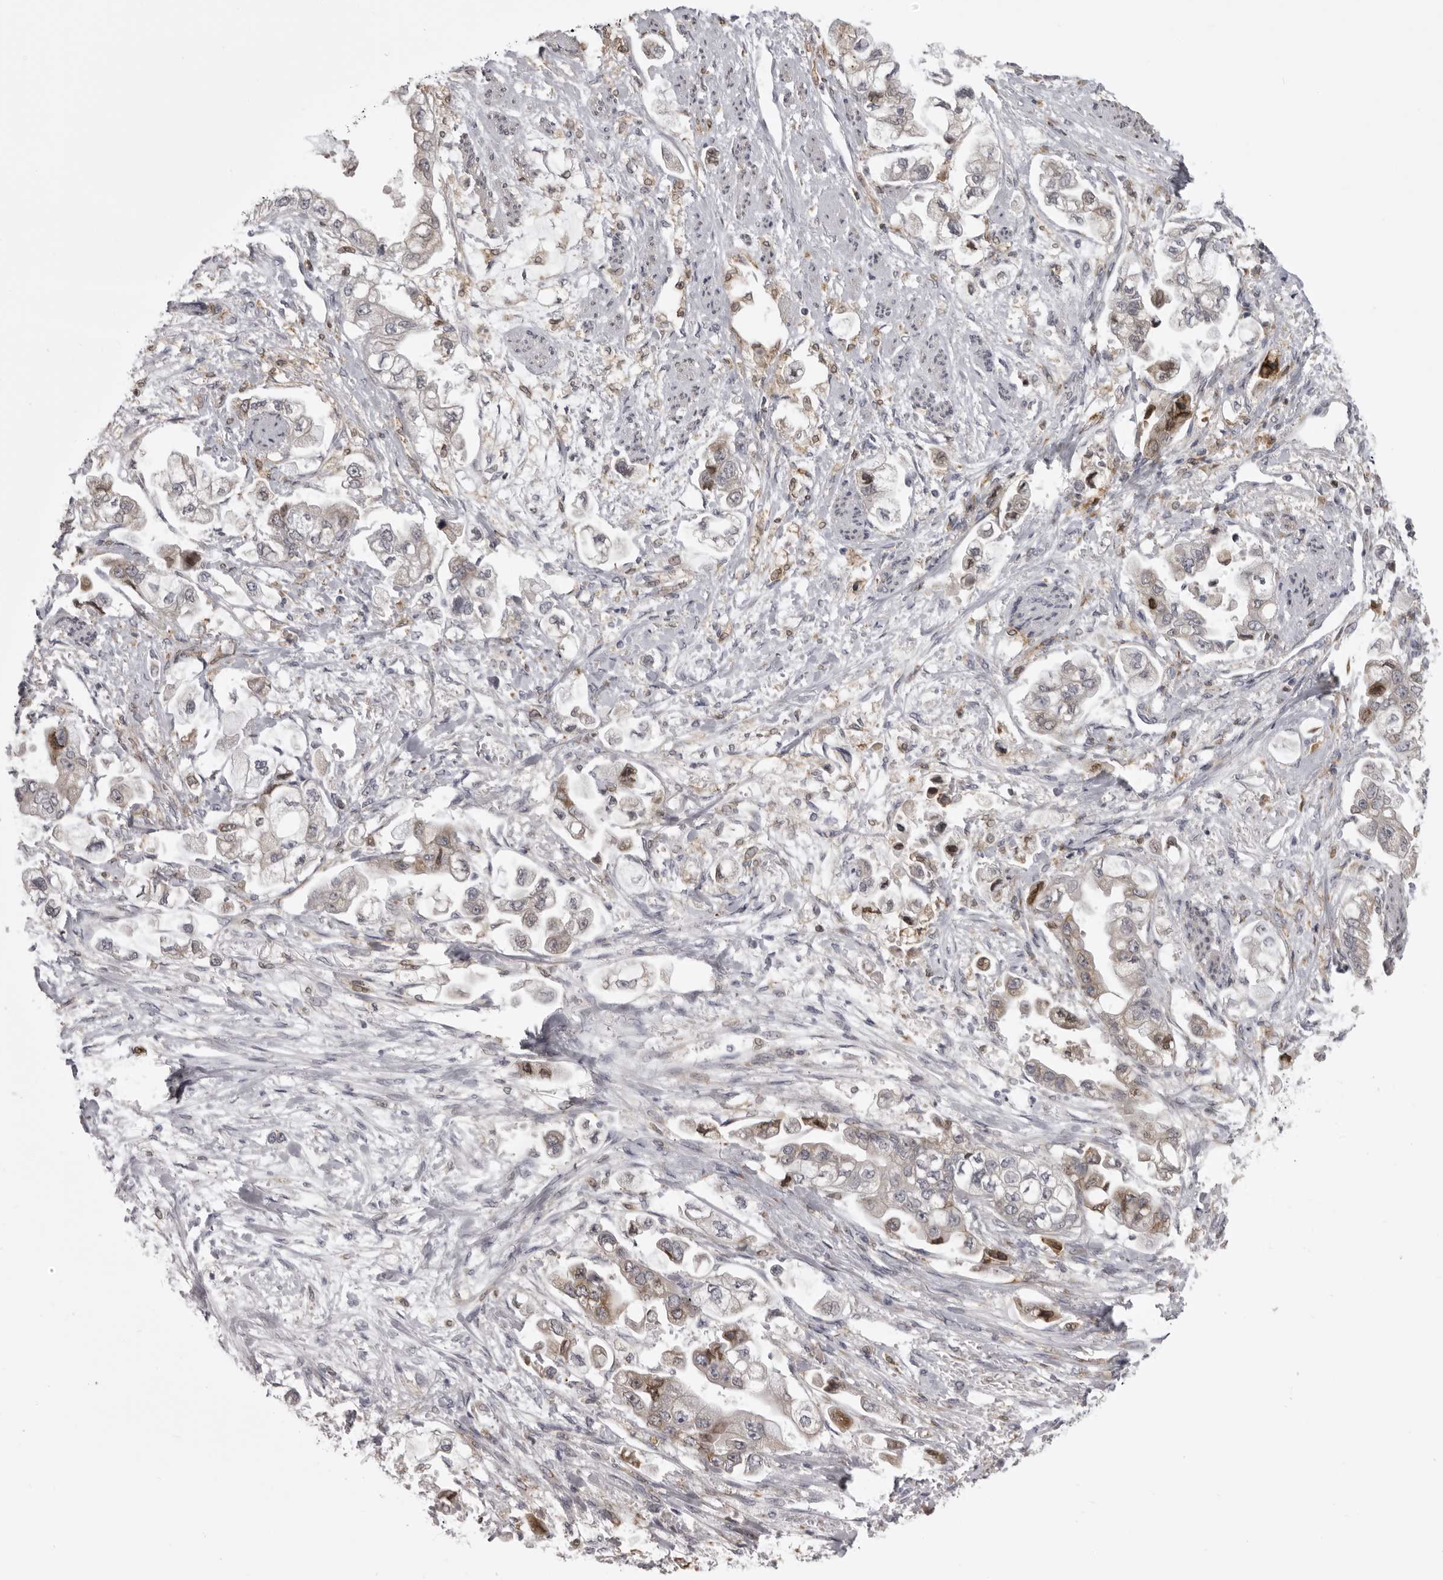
{"staining": {"intensity": "weak", "quantity": "25%-75%", "location": "cytoplasmic/membranous"}, "tissue": "stomach cancer", "cell_type": "Tumor cells", "image_type": "cancer", "snomed": [{"axis": "morphology", "description": "Adenocarcinoma, NOS"}, {"axis": "topography", "description": "Stomach"}], "caption": "An IHC photomicrograph of neoplastic tissue is shown. Protein staining in brown shows weak cytoplasmic/membranous positivity in stomach cancer within tumor cells.", "gene": "NCEH1", "patient": {"sex": "male", "age": 62}}